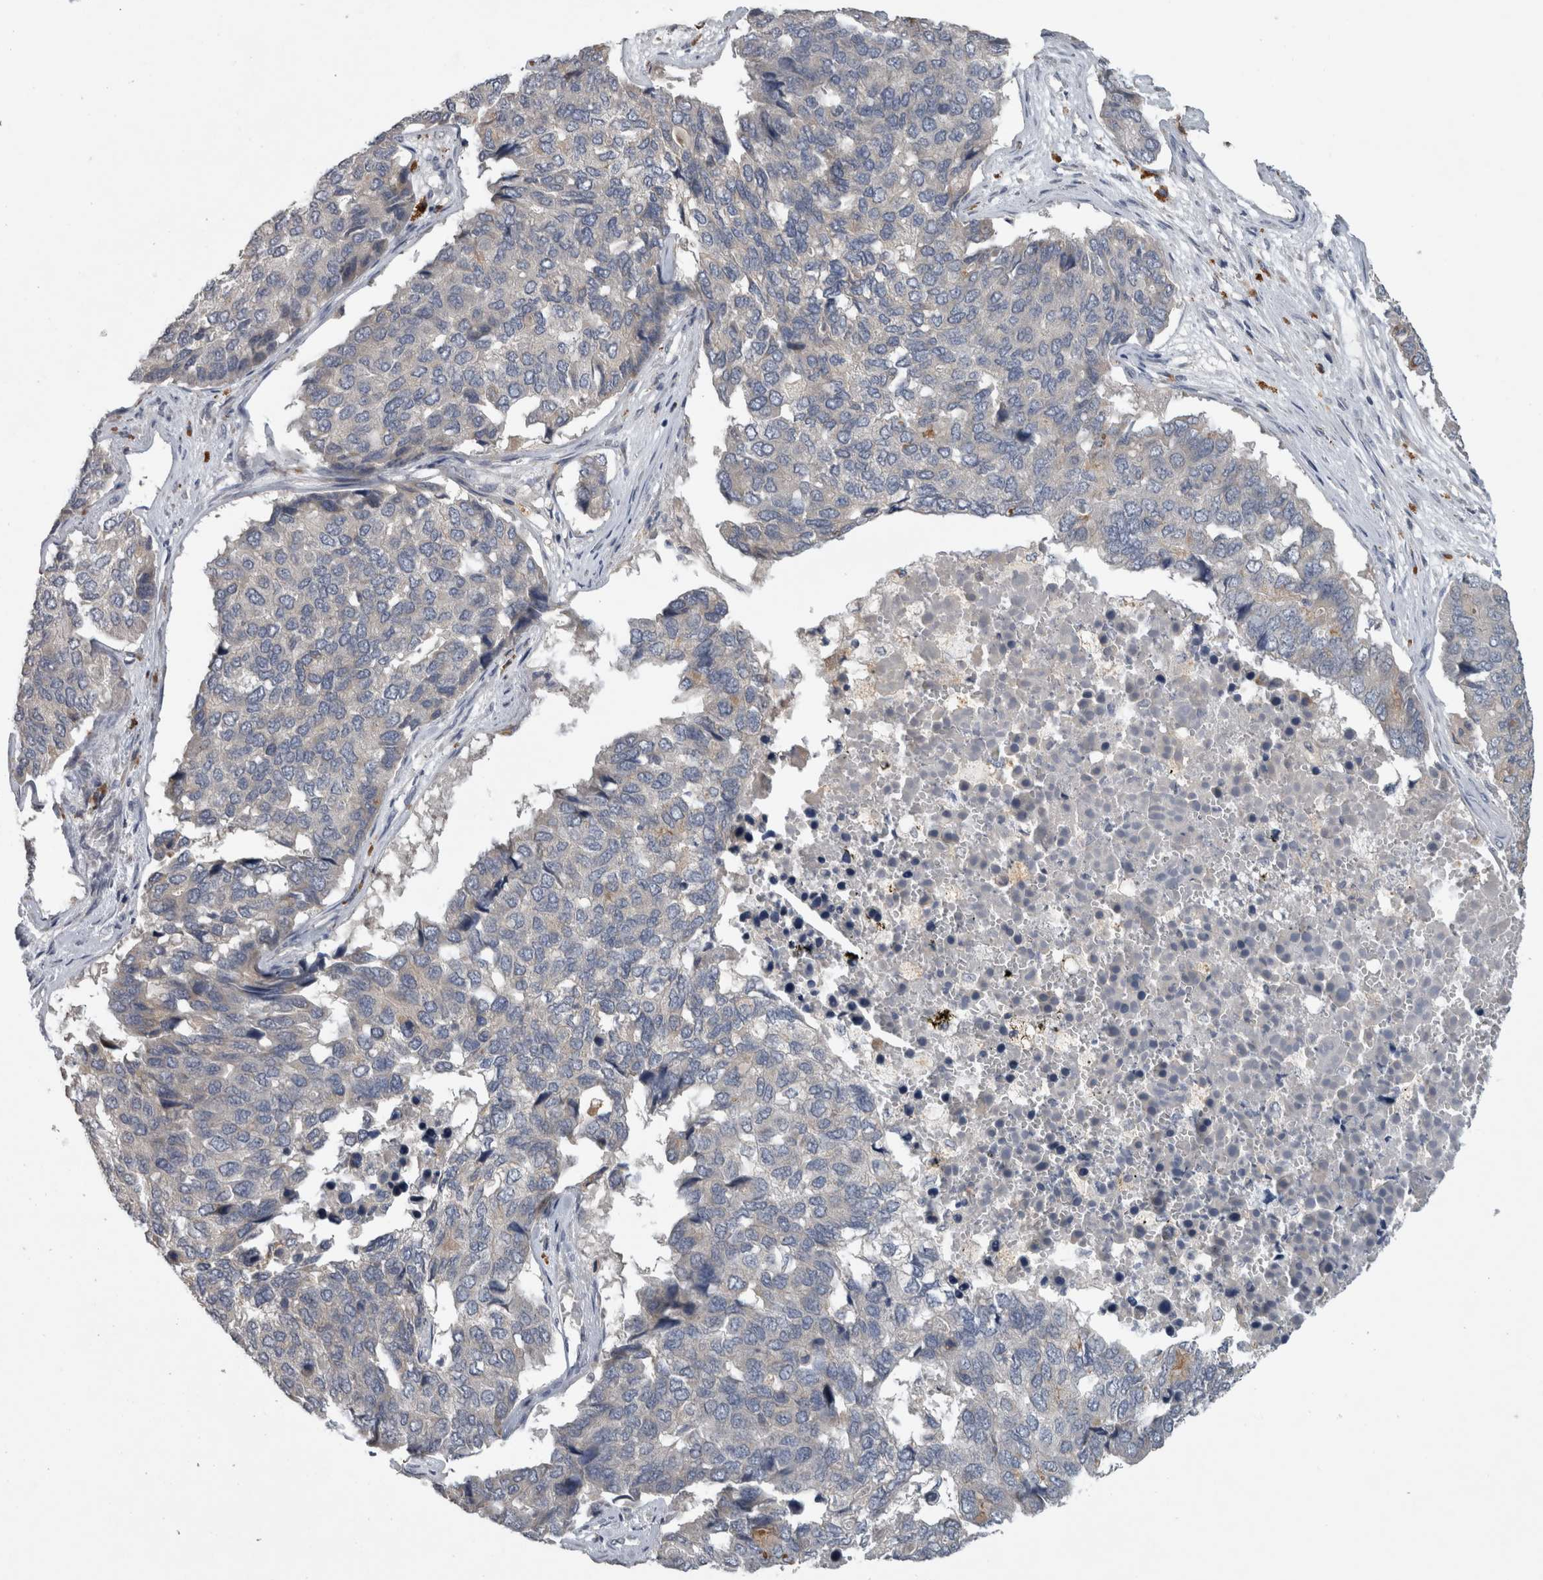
{"staining": {"intensity": "negative", "quantity": "none", "location": "none"}, "tissue": "pancreatic cancer", "cell_type": "Tumor cells", "image_type": "cancer", "snomed": [{"axis": "morphology", "description": "Adenocarcinoma, NOS"}, {"axis": "topography", "description": "Pancreas"}], "caption": "DAB (3,3'-diaminobenzidine) immunohistochemical staining of adenocarcinoma (pancreatic) shows no significant expression in tumor cells.", "gene": "SLC22A11", "patient": {"sex": "male", "age": 50}}